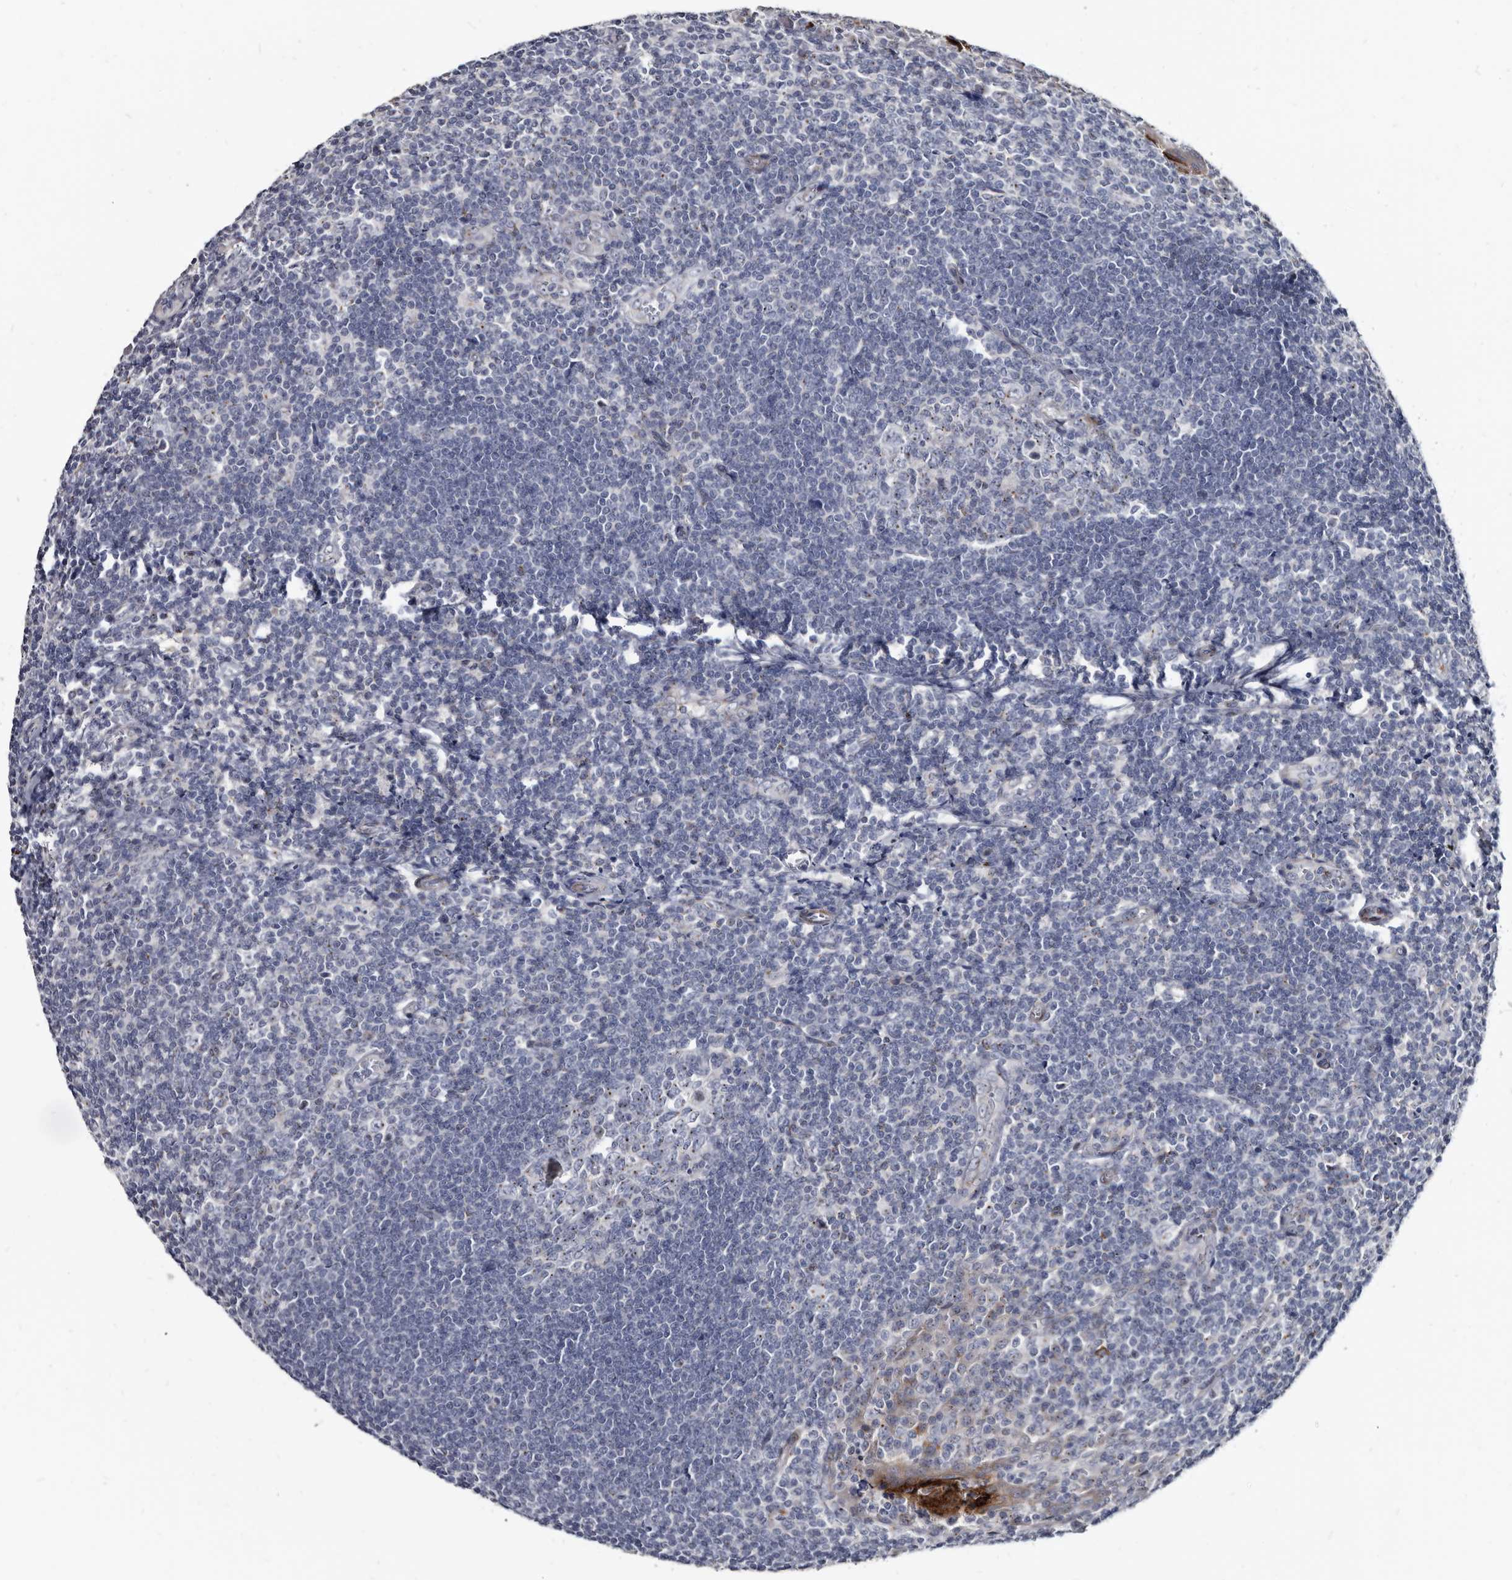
{"staining": {"intensity": "negative", "quantity": "none", "location": "none"}, "tissue": "tonsil", "cell_type": "Germinal center cells", "image_type": "normal", "snomed": [{"axis": "morphology", "description": "Normal tissue, NOS"}, {"axis": "topography", "description": "Tonsil"}], "caption": "Benign tonsil was stained to show a protein in brown. There is no significant expression in germinal center cells. (Brightfield microscopy of DAB (3,3'-diaminobenzidine) immunohistochemistry at high magnification).", "gene": "PRSS8", "patient": {"sex": "male", "age": 27}}